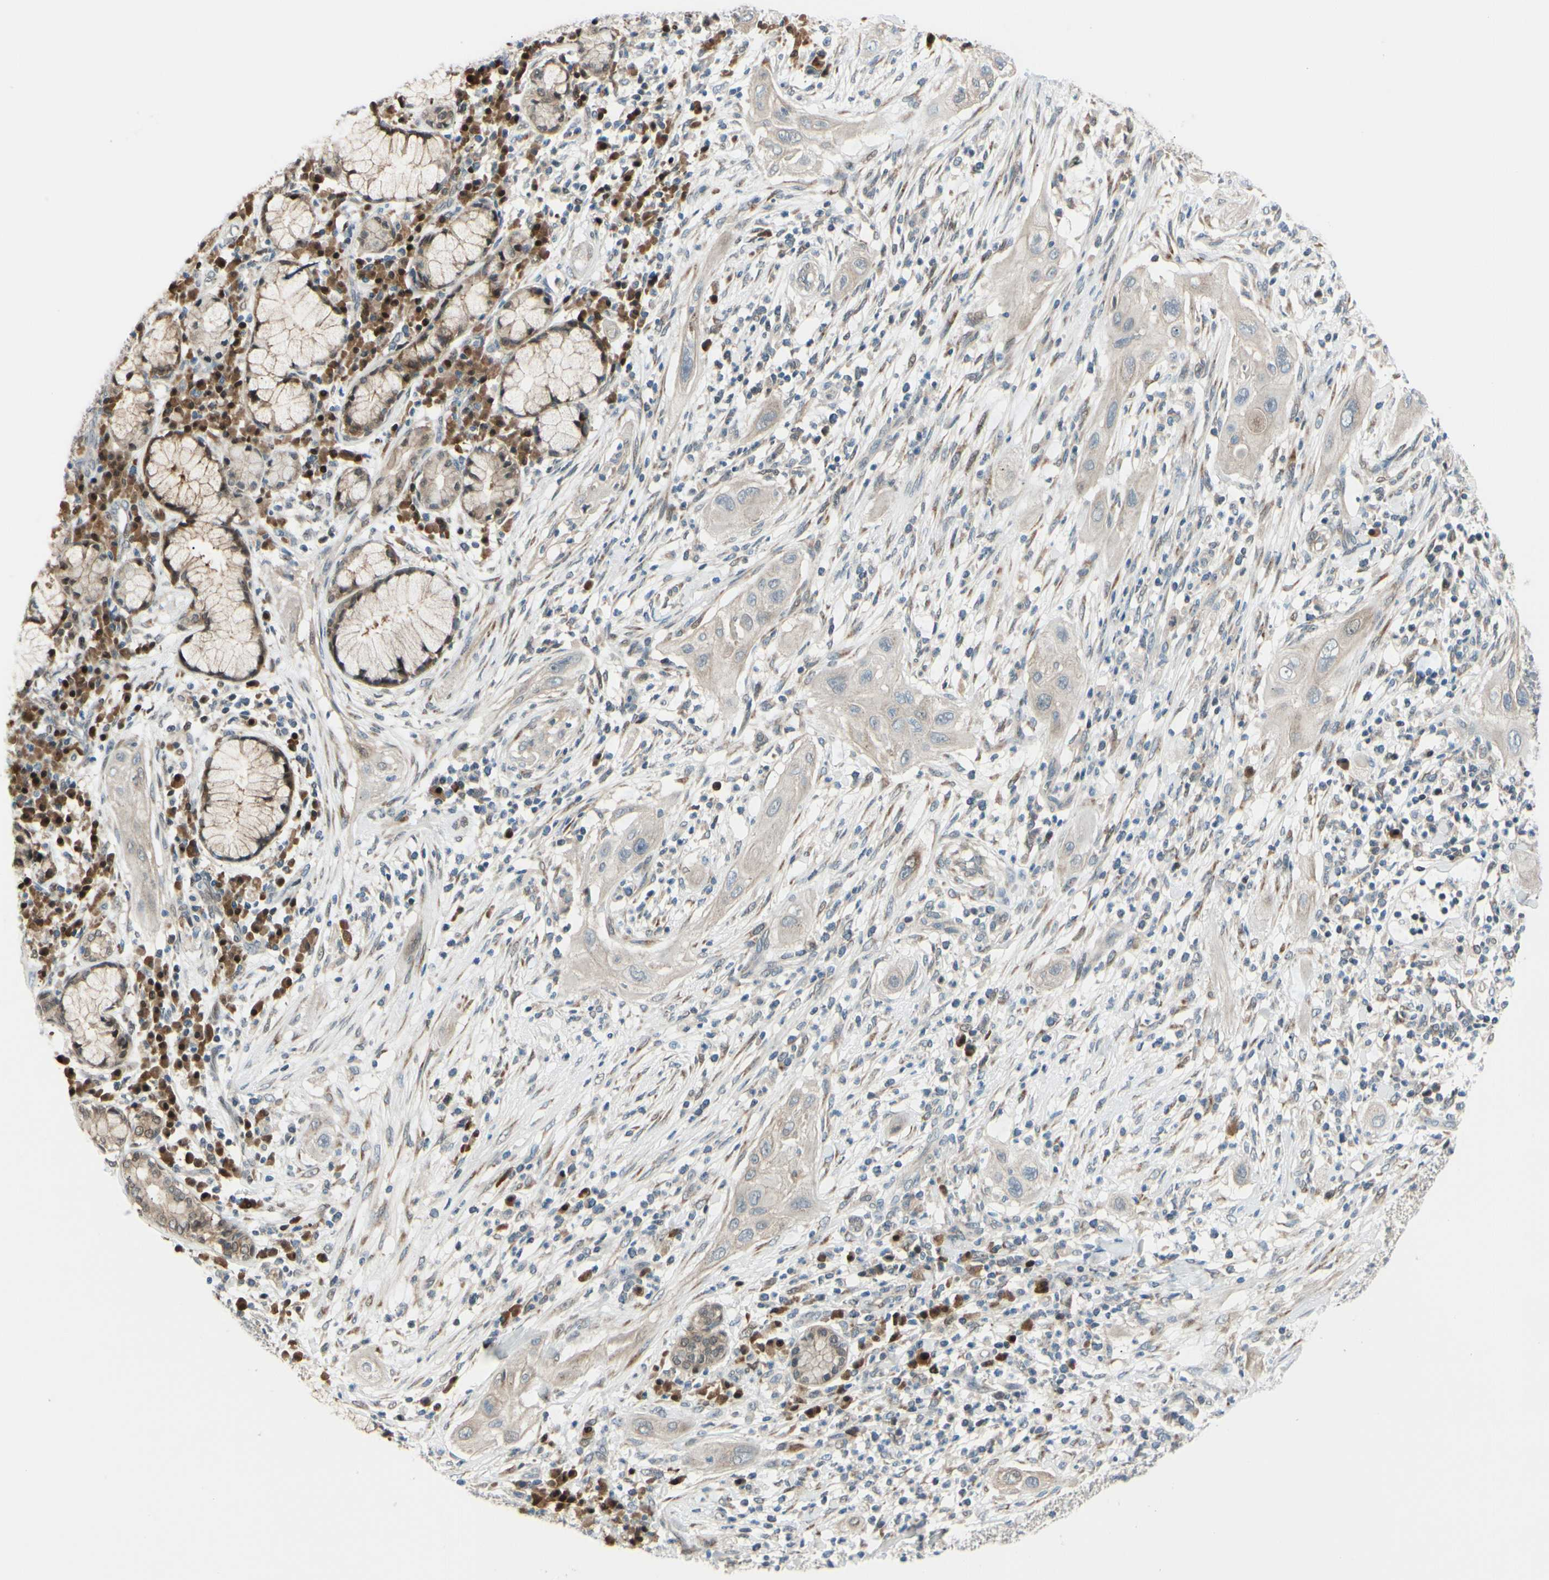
{"staining": {"intensity": "negative", "quantity": "none", "location": "none"}, "tissue": "lung cancer", "cell_type": "Tumor cells", "image_type": "cancer", "snomed": [{"axis": "morphology", "description": "Squamous cell carcinoma, NOS"}, {"axis": "topography", "description": "Lung"}], "caption": "There is no significant staining in tumor cells of lung cancer (squamous cell carcinoma).", "gene": "PTTG1", "patient": {"sex": "female", "age": 47}}